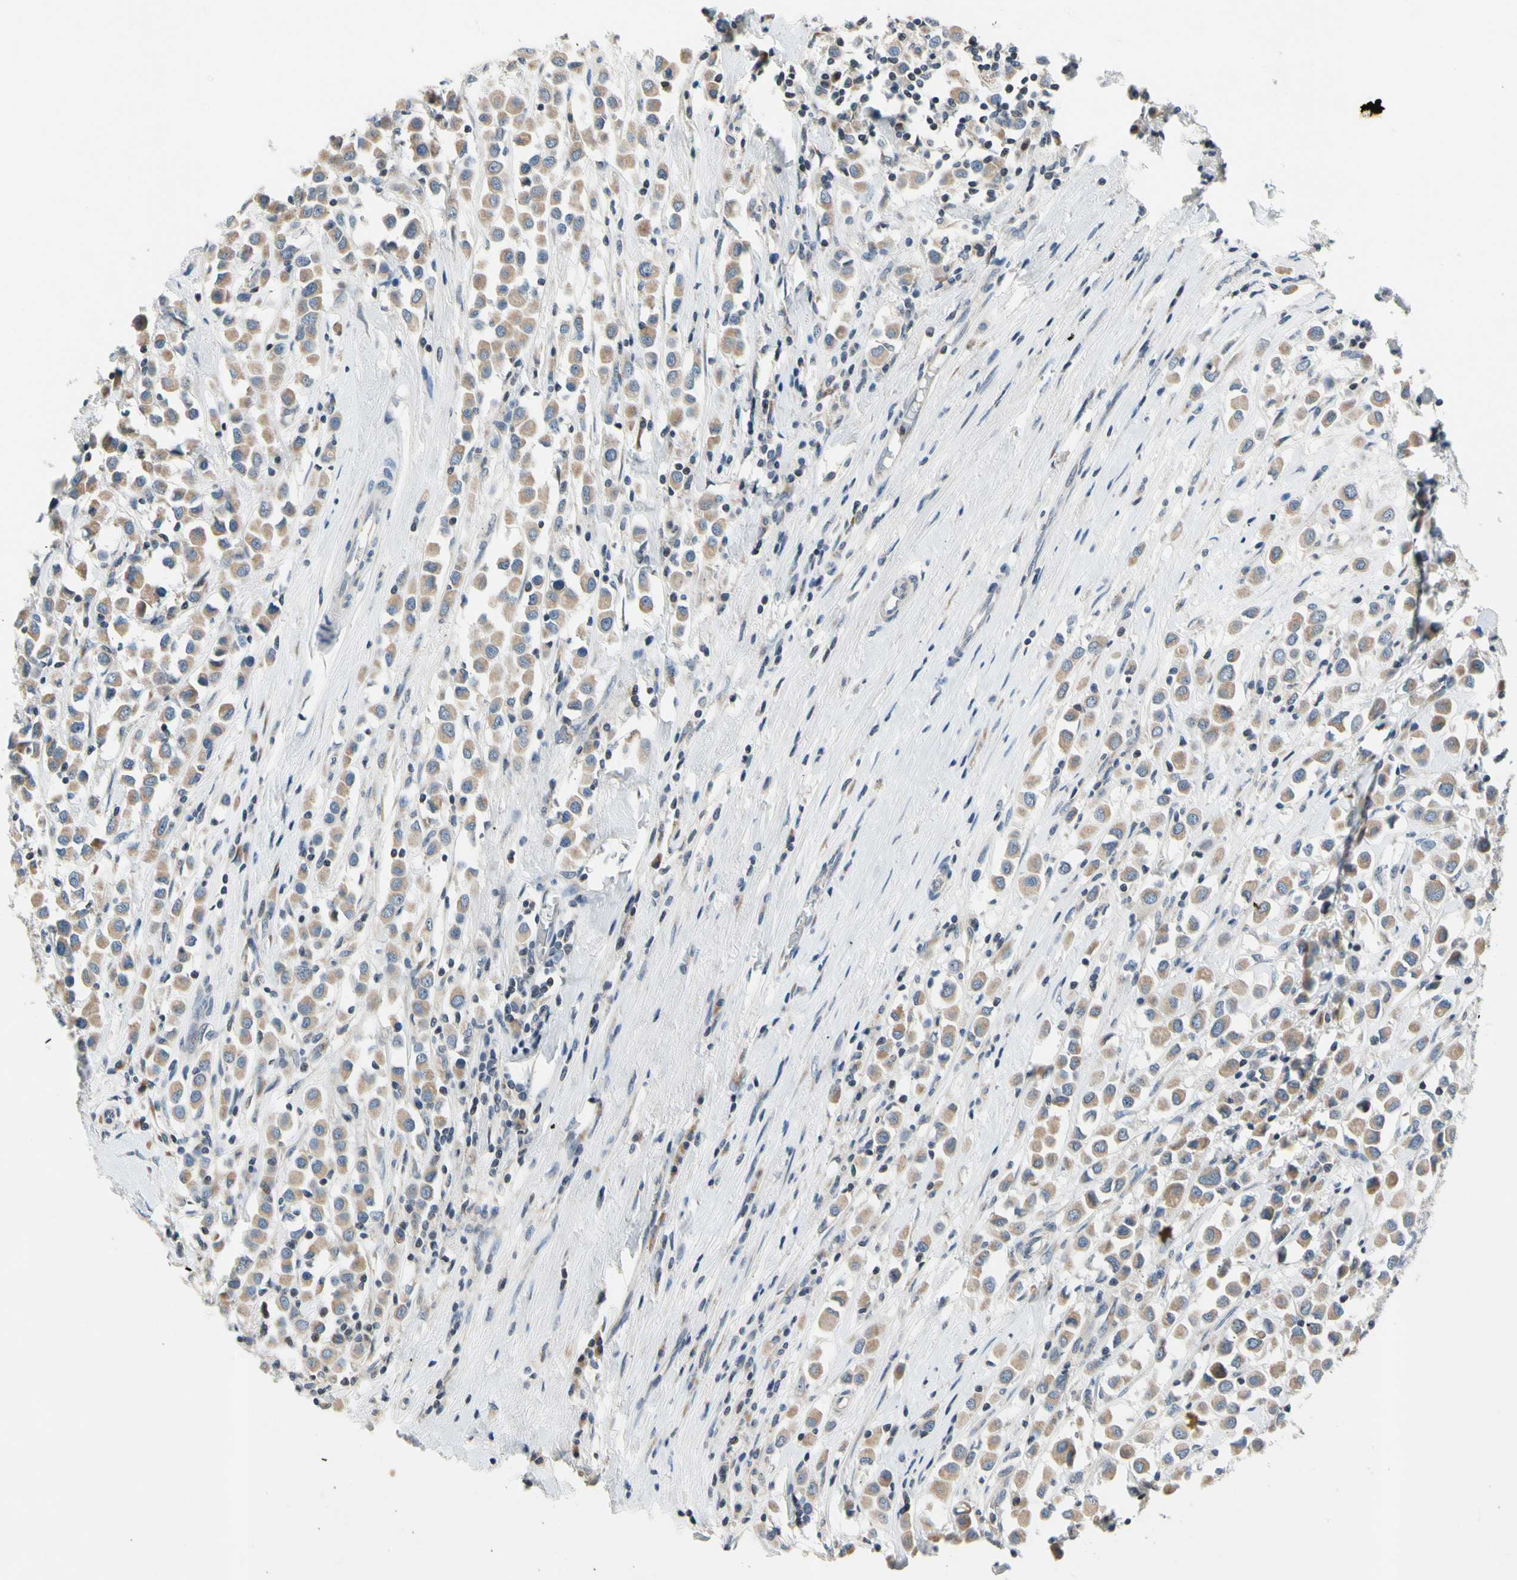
{"staining": {"intensity": "weak", "quantity": ">75%", "location": "cytoplasmic/membranous"}, "tissue": "breast cancer", "cell_type": "Tumor cells", "image_type": "cancer", "snomed": [{"axis": "morphology", "description": "Duct carcinoma"}, {"axis": "topography", "description": "Breast"}], "caption": "IHC of breast cancer reveals low levels of weak cytoplasmic/membranous staining in about >75% of tumor cells. Using DAB (brown) and hematoxylin (blue) stains, captured at high magnification using brightfield microscopy.", "gene": "SOX30", "patient": {"sex": "female", "age": 61}}